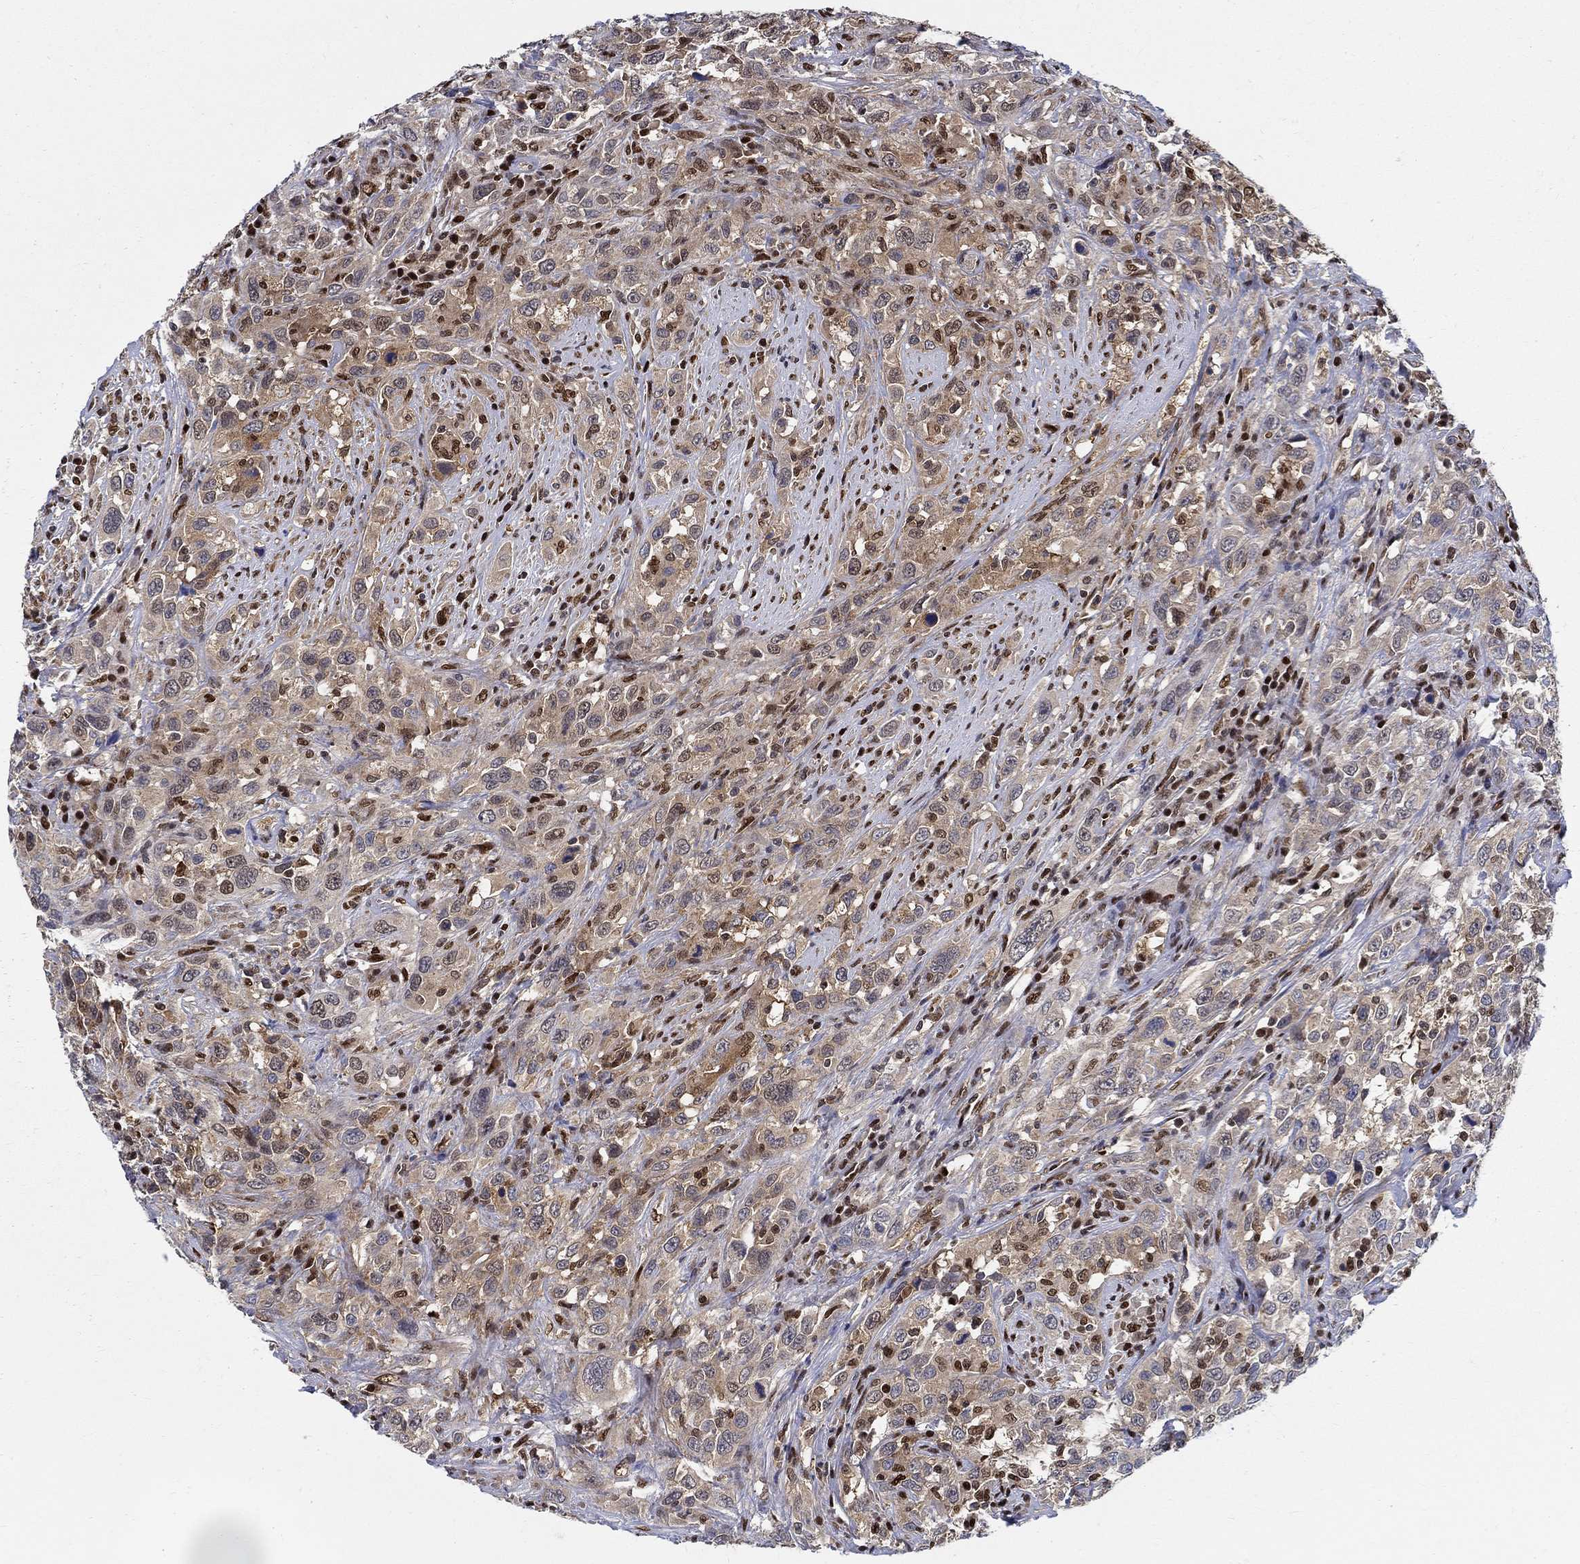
{"staining": {"intensity": "weak", "quantity": "25%-75%", "location": "cytoplasmic/membranous,nuclear"}, "tissue": "urothelial cancer", "cell_type": "Tumor cells", "image_type": "cancer", "snomed": [{"axis": "morphology", "description": "Urothelial carcinoma, NOS"}, {"axis": "morphology", "description": "Urothelial carcinoma, High grade"}, {"axis": "topography", "description": "Urinary bladder"}], "caption": "Urothelial cancer stained for a protein exhibits weak cytoplasmic/membranous and nuclear positivity in tumor cells.", "gene": "ZNF594", "patient": {"sex": "female", "age": 64}}